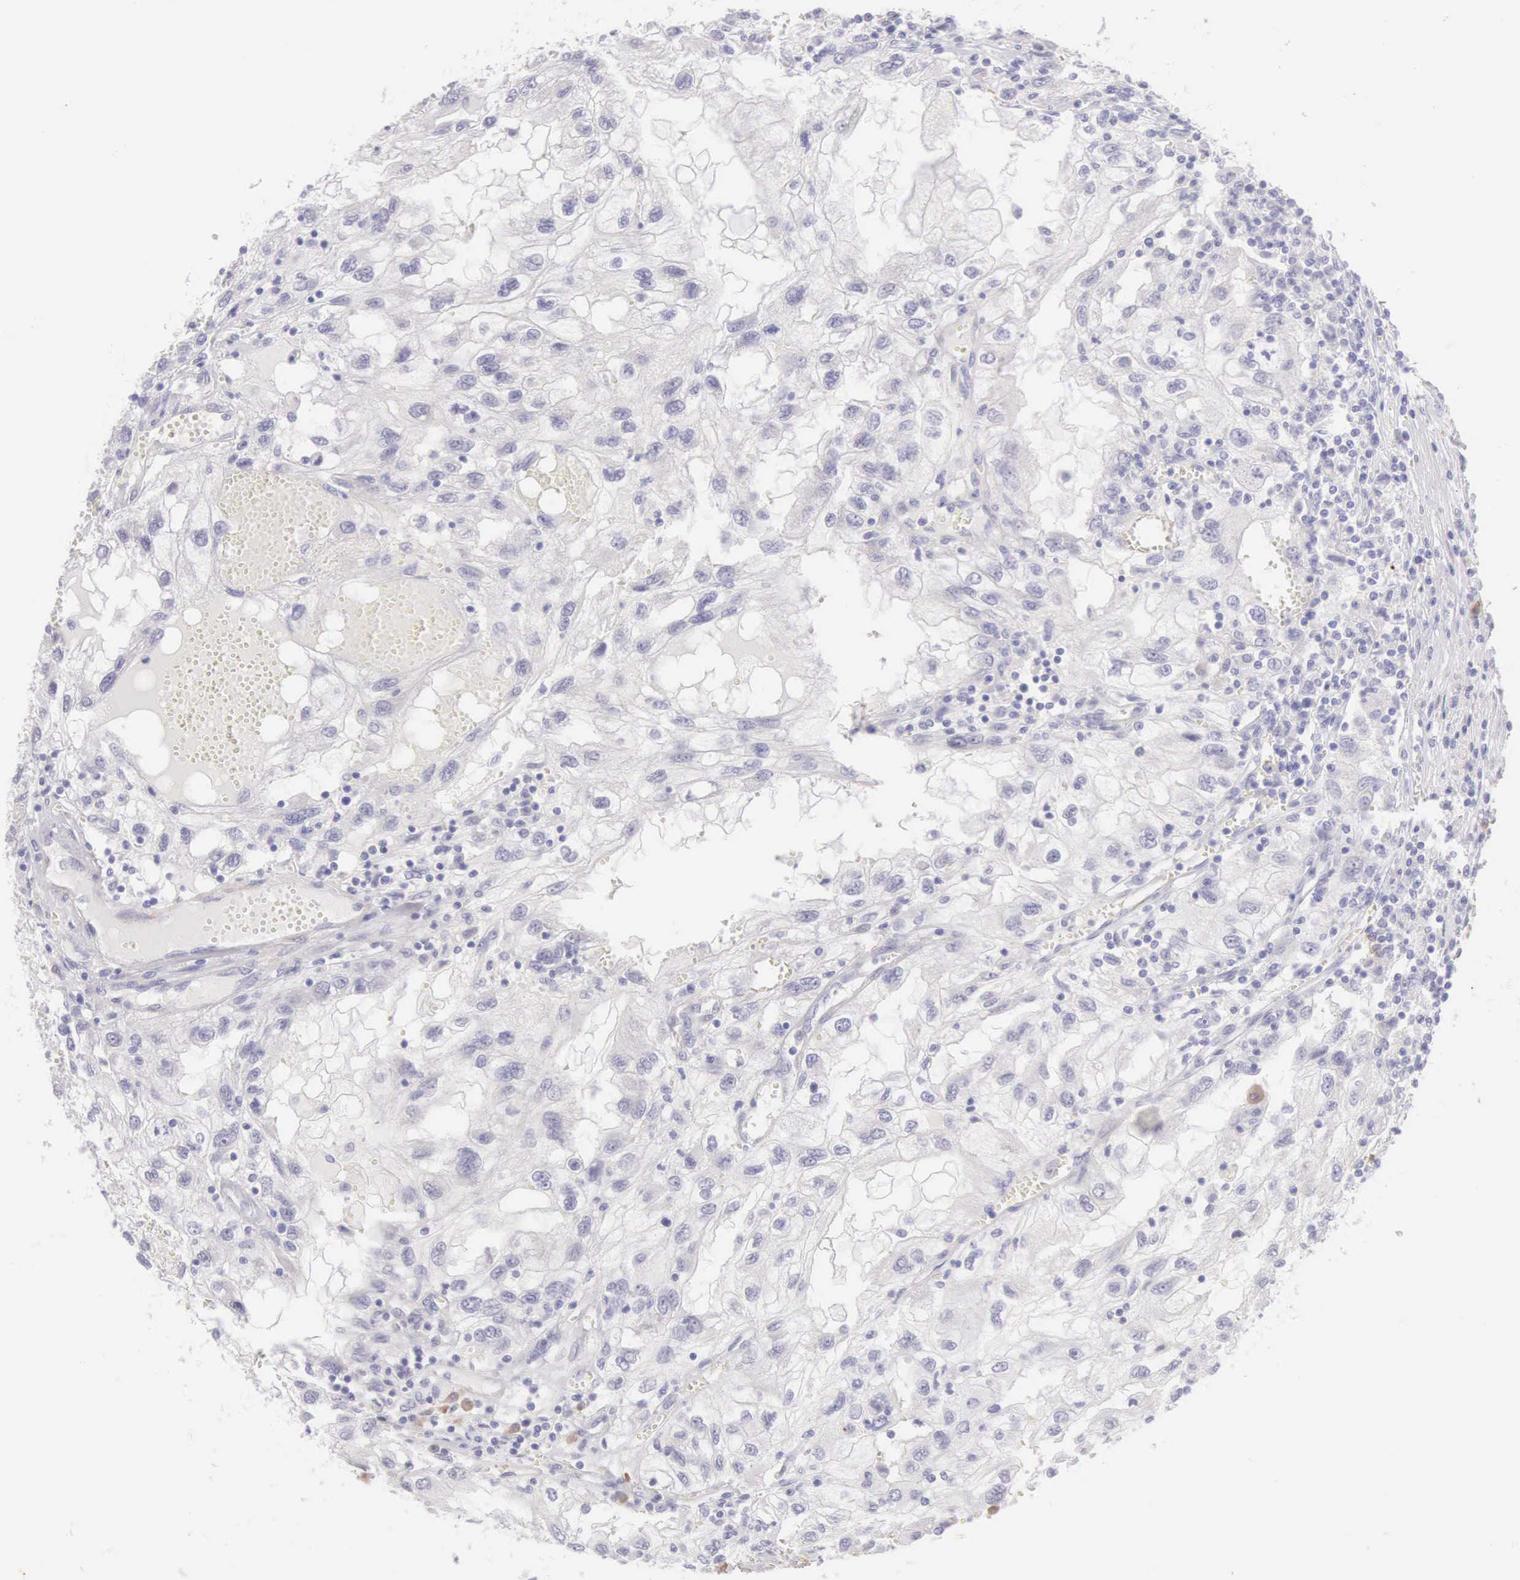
{"staining": {"intensity": "negative", "quantity": "none", "location": "none"}, "tissue": "renal cancer", "cell_type": "Tumor cells", "image_type": "cancer", "snomed": [{"axis": "morphology", "description": "Normal tissue, NOS"}, {"axis": "morphology", "description": "Adenocarcinoma, NOS"}, {"axis": "topography", "description": "Kidney"}], "caption": "There is no significant expression in tumor cells of adenocarcinoma (renal).", "gene": "ARFGAP3", "patient": {"sex": "male", "age": 71}}